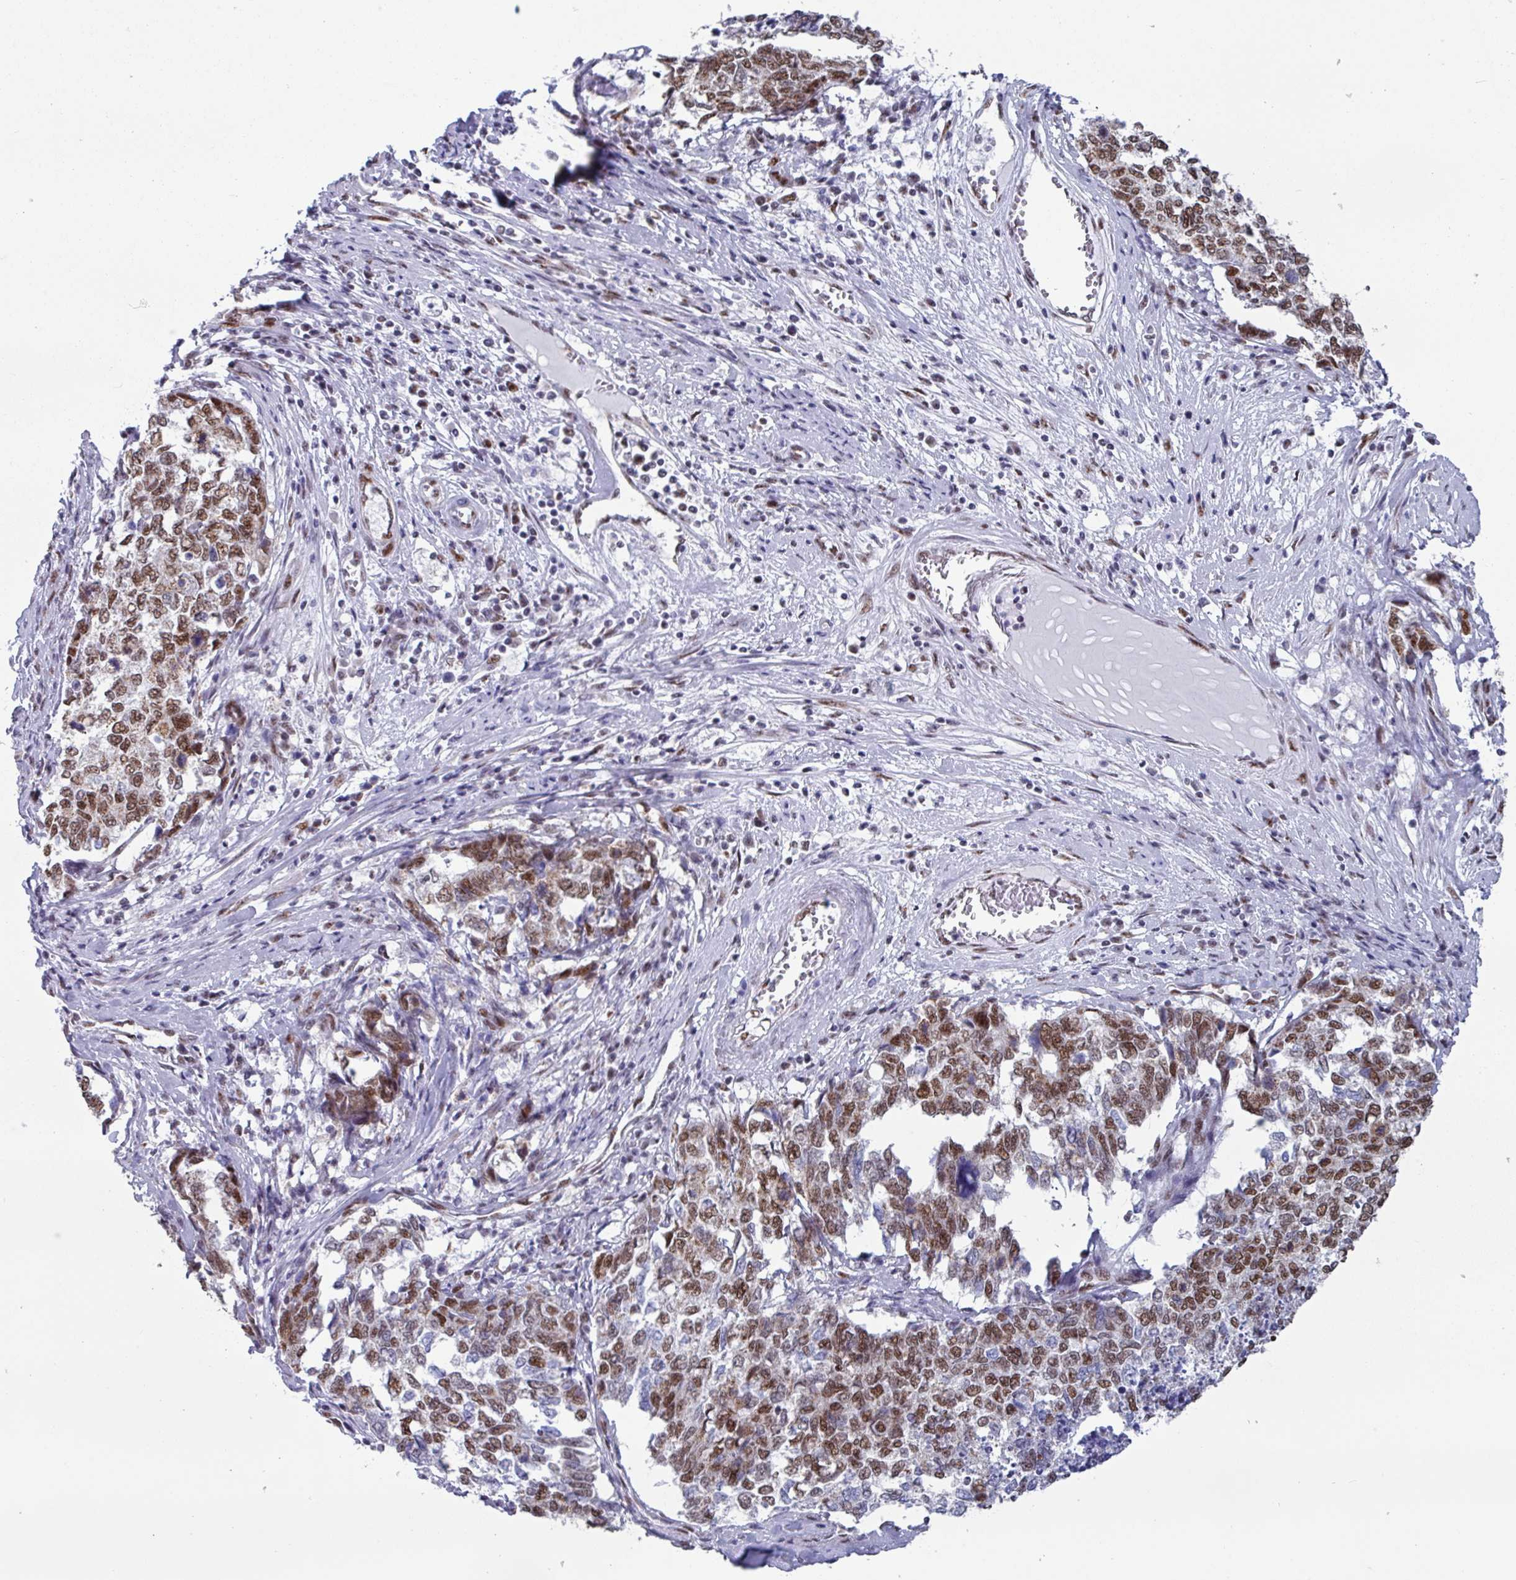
{"staining": {"intensity": "moderate", "quantity": ">75%", "location": "nuclear"}, "tissue": "cervical cancer", "cell_type": "Tumor cells", "image_type": "cancer", "snomed": [{"axis": "morphology", "description": "Squamous cell carcinoma, NOS"}, {"axis": "topography", "description": "Cervix"}], "caption": "IHC (DAB) staining of squamous cell carcinoma (cervical) shows moderate nuclear protein staining in about >75% of tumor cells.", "gene": "PUF60", "patient": {"sex": "female", "age": 63}}